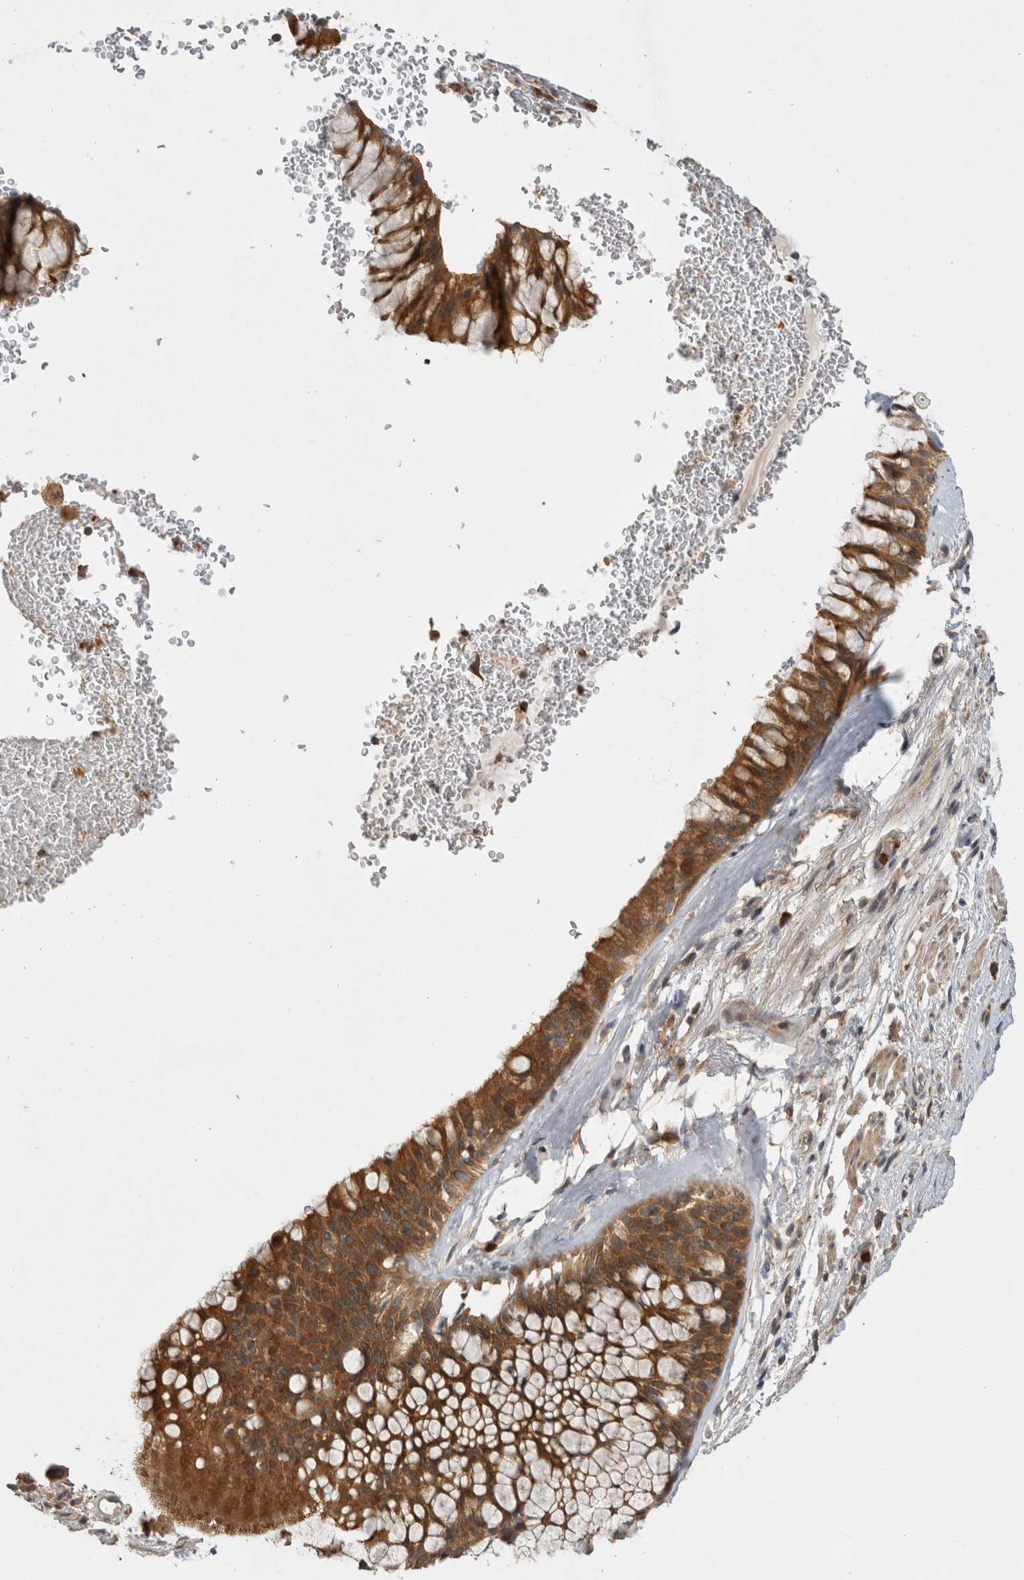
{"staining": {"intensity": "moderate", "quantity": ">75%", "location": "cytoplasmic/membranous"}, "tissue": "bronchus", "cell_type": "Respiratory epithelial cells", "image_type": "normal", "snomed": [{"axis": "morphology", "description": "Normal tissue, NOS"}, {"axis": "topography", "description": "Cartilage tissue"}, {"axis": "topography", "description": "Bronchus"}], "caption": "Moderate cytoplasmic/membranous protein staining is appreciated in approximately >75% of respiratory epithelial cells in bronchus. (brown staining indicates protein expression, while blue staining denotes nuclei).", "gene": "VEPH1", "patient": {"sex": "female", "age": 53}}